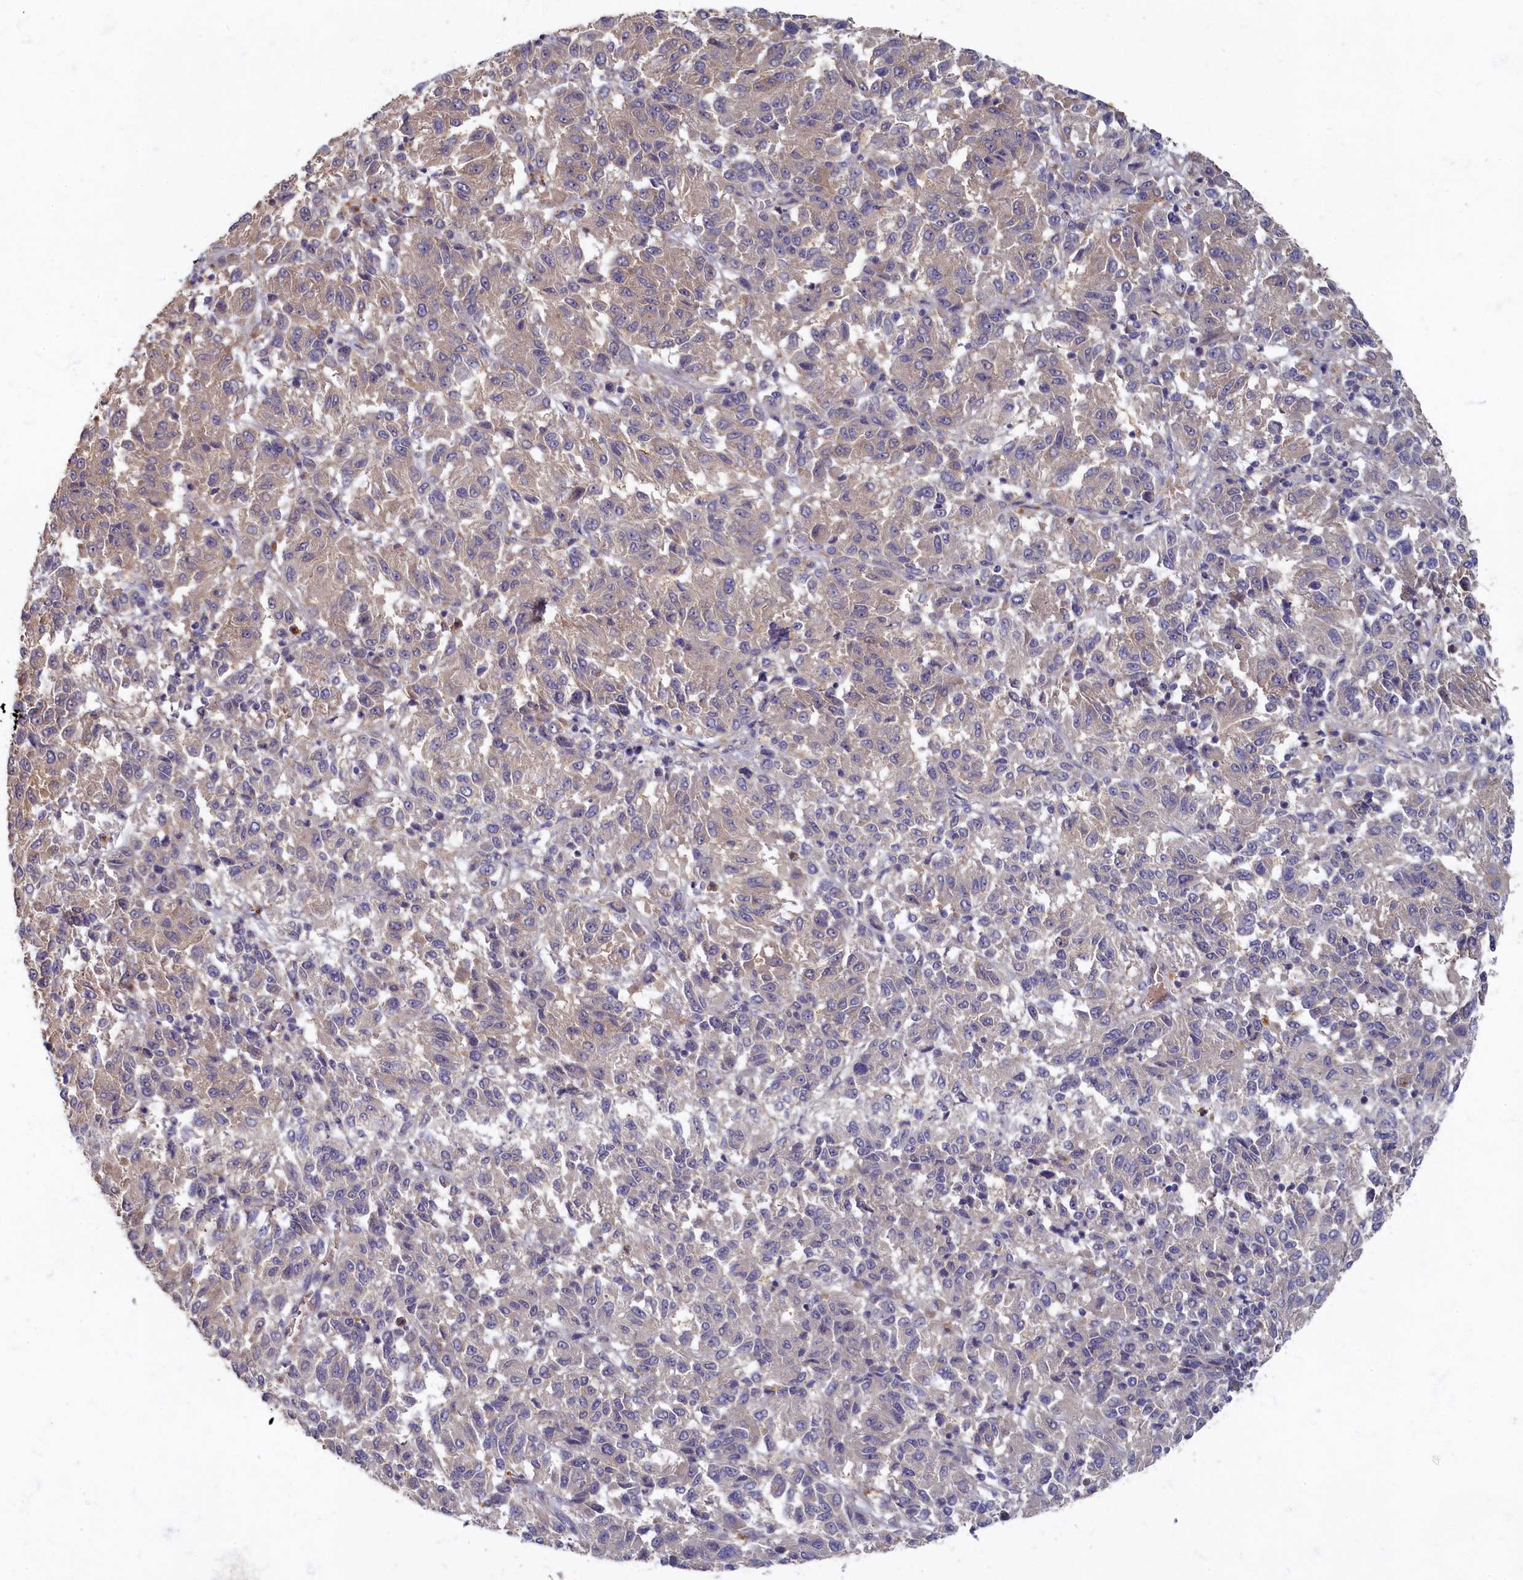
{"staining": {"intensity": "weak", "quantity": "<25%", "location": "cytoplasmic/membranous"}, "tissue": "melanoma", "cell_type": "Tumor cells", "image_type": "cancer", "snomed": [{"axis": "morphology", "description": "Malignant melanoma, Metastatic site"}, {"axis": "topography", "description": "Lung"}], "caption": "A histopathology image of human melanoma is negative for staining in tumor cells. Nuclei are stained in blue.", "gene": "HUNK", "patient": {"sex": "male", "age": 64}}